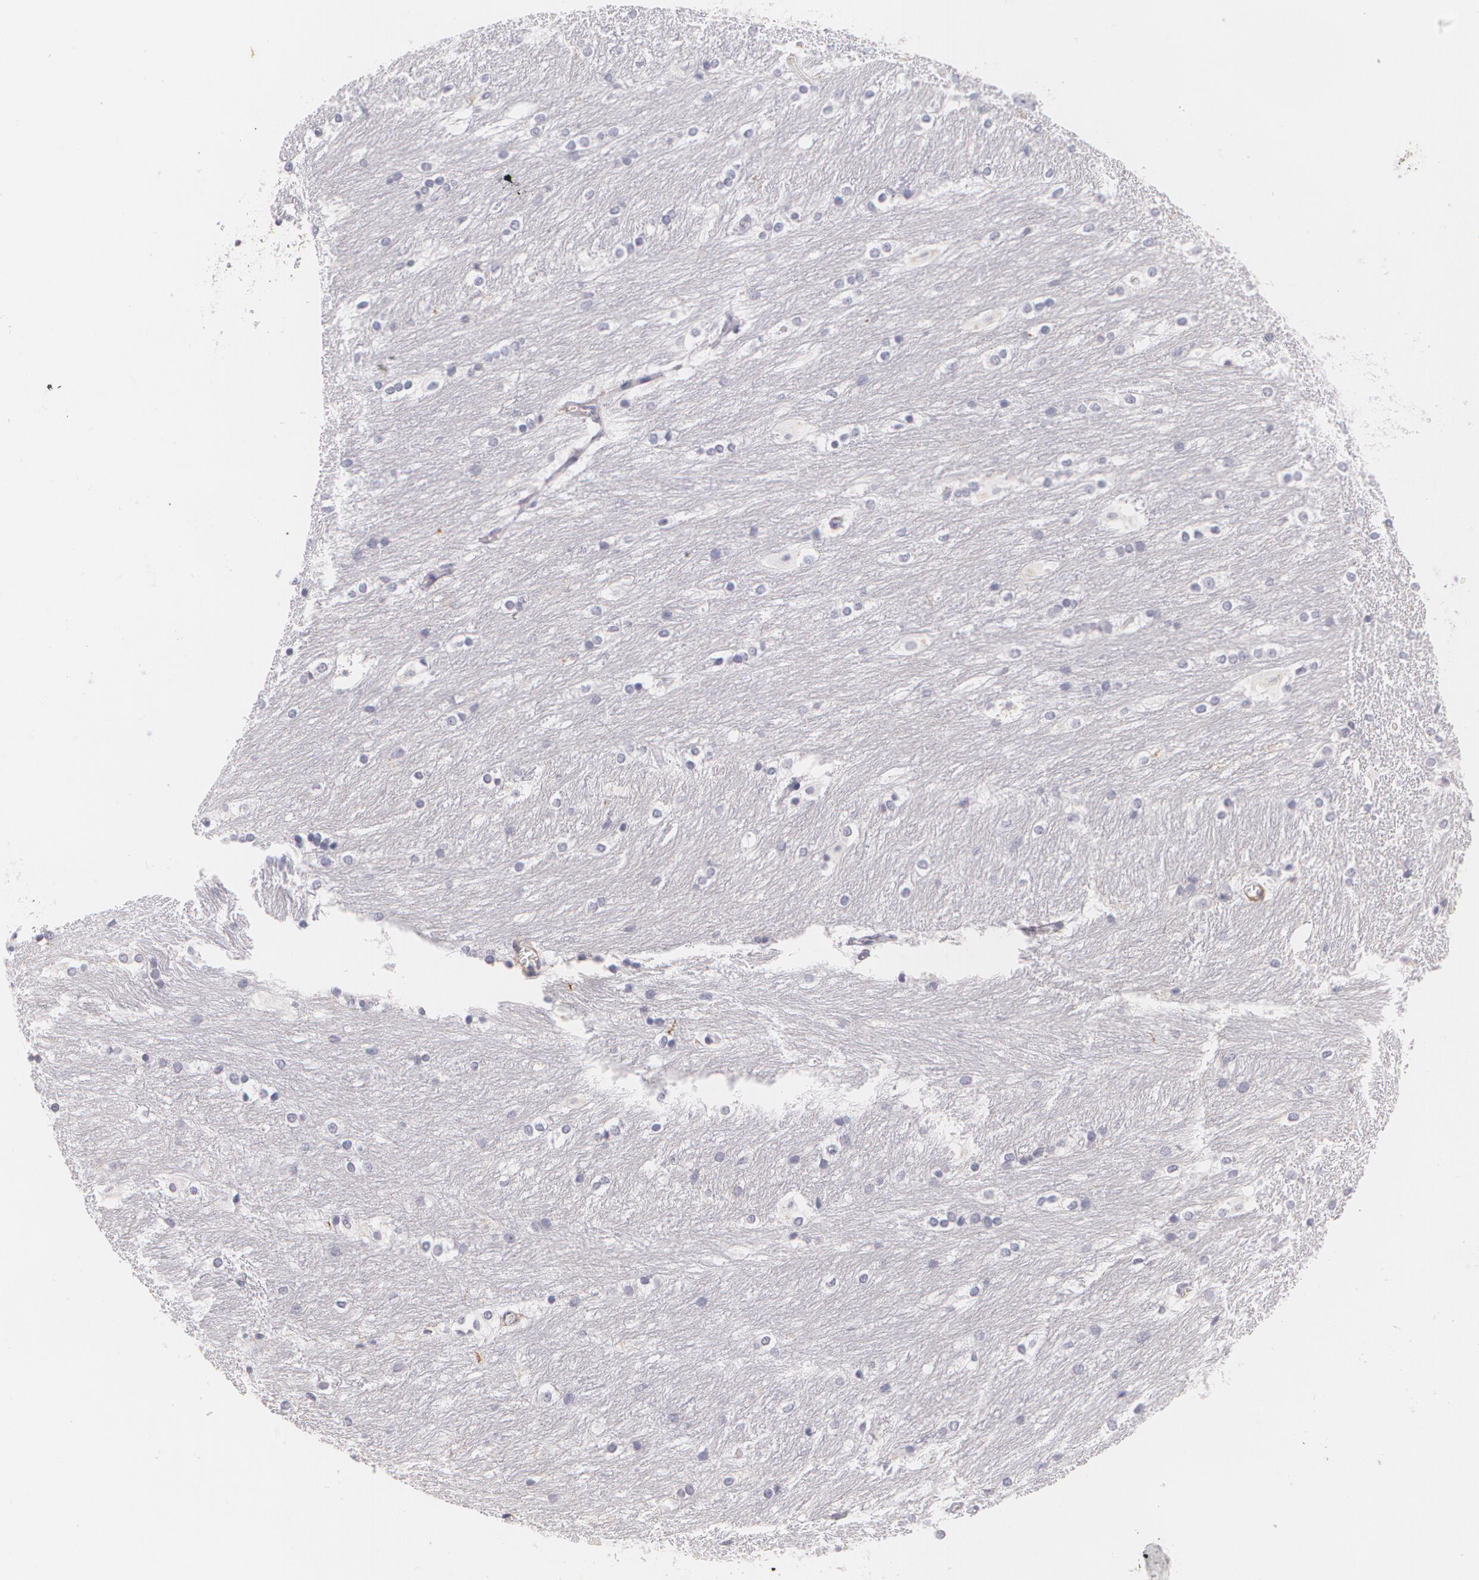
{"staining": {"intensity": "negative", "quantity": "none", "location": "none"}, "tissue": "caudate", "cell_type": "Glial cells", "image_type": "normal", "snomed": [{"axis": "morphology", "description": "Normal tissue, NOS"}, {"axis": "topography", "description": "Lateral ventricle wall"}], "caption": "Protein analysis of unremarkable caudate demonstrates no significant staining in glial cells.", "gene": "NGFR", "patient": {"sex": "female", "age": 19}}